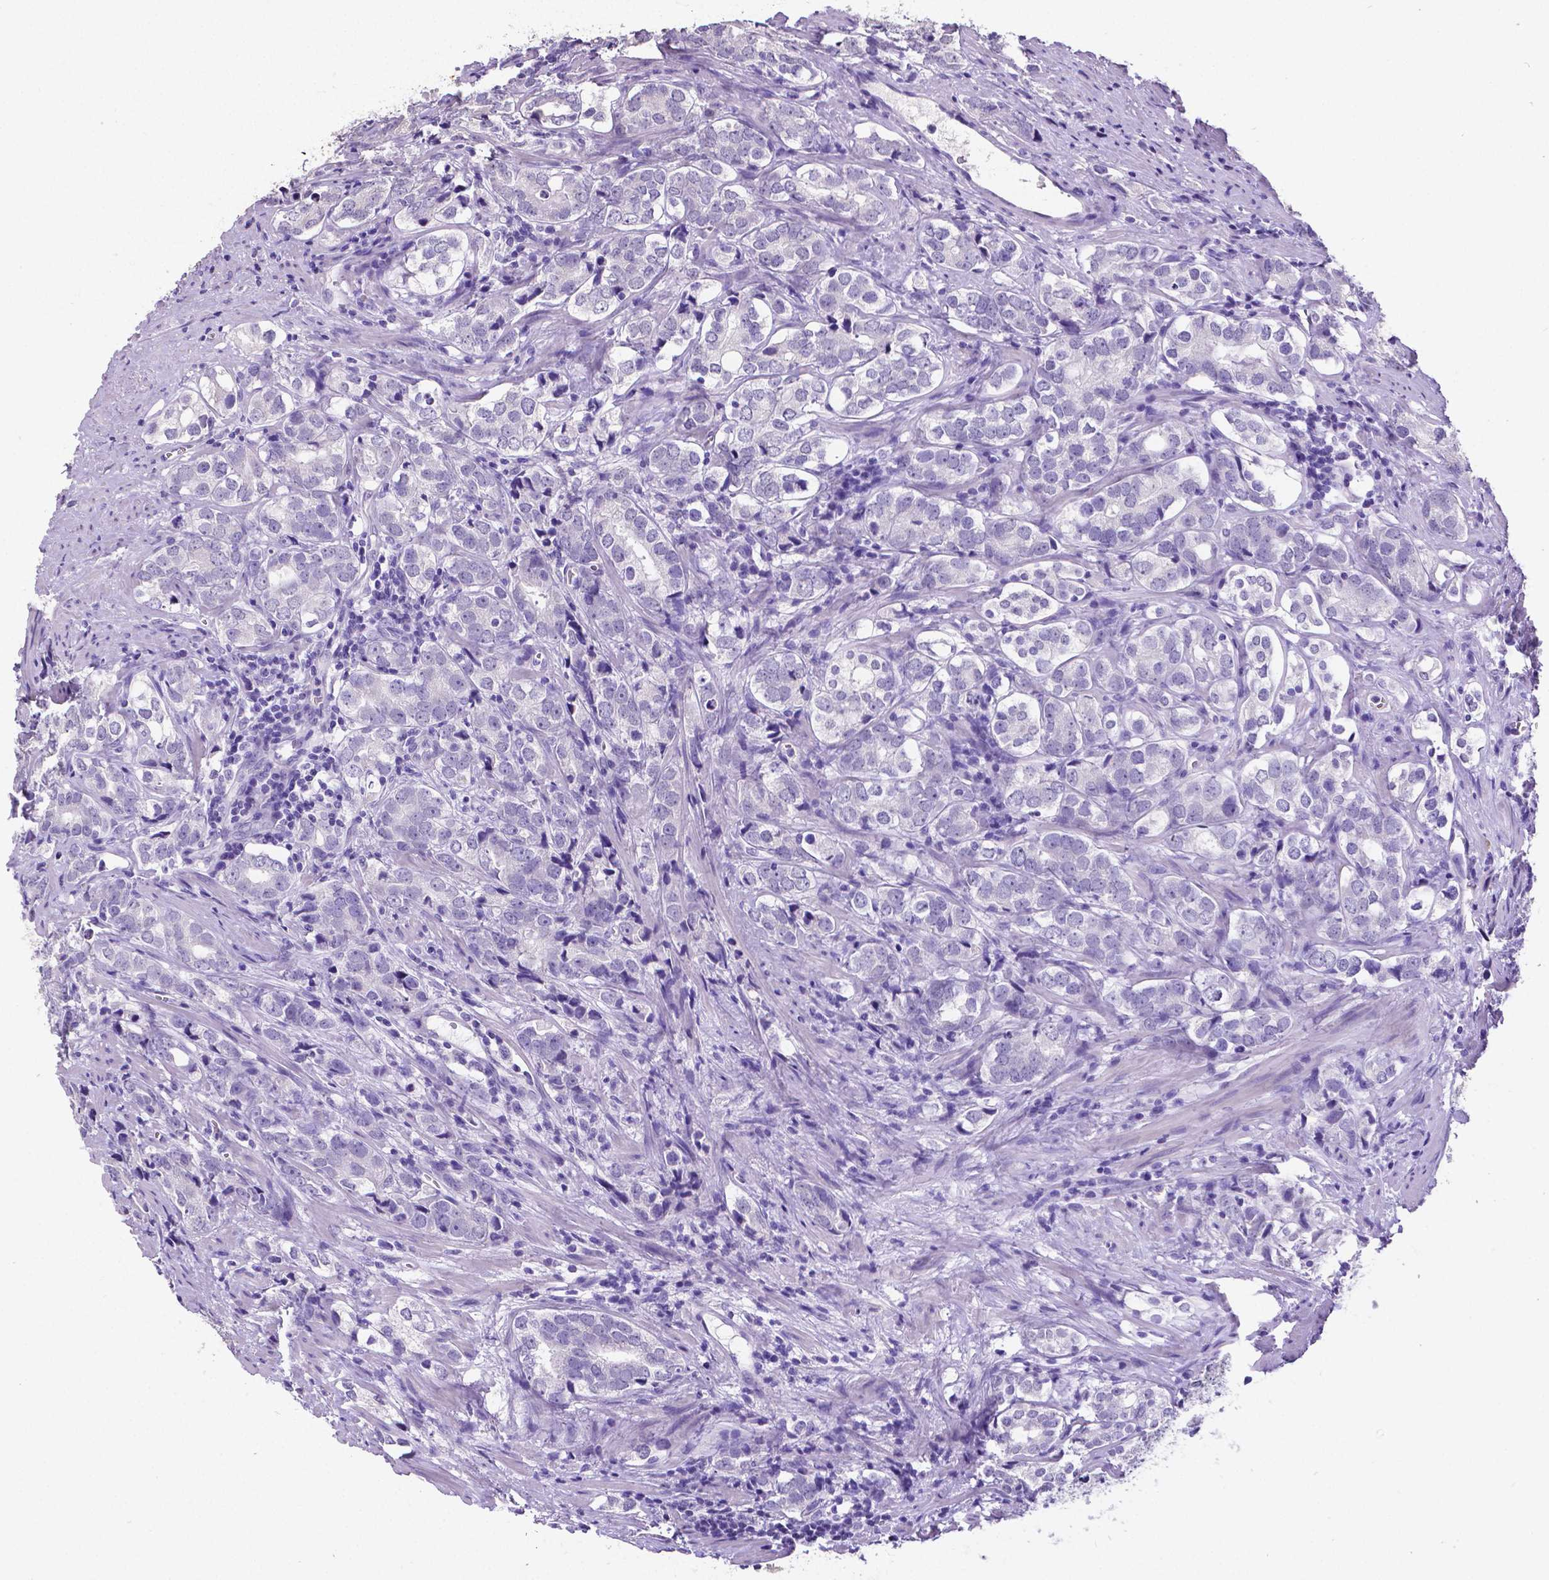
{"staining": {"intensity": "negative", "quantity": "none", "location": "none"}, "tissue": "prostate cancer", "cell_type": "Tumor cells", "image_type": "cancer", "snomed": [{"axis": "morphology", "description": "Adenocarcinoma, NOS"}, {"axis": "topography", "description": "Prostate and seminal vesicle, NOS"}], "caption": "Protein analysis of prostate cancer demonstrates no significant staining in tumor cells.", "gene": "SATB2", "patient": {"sex": "male", "age": 63}}